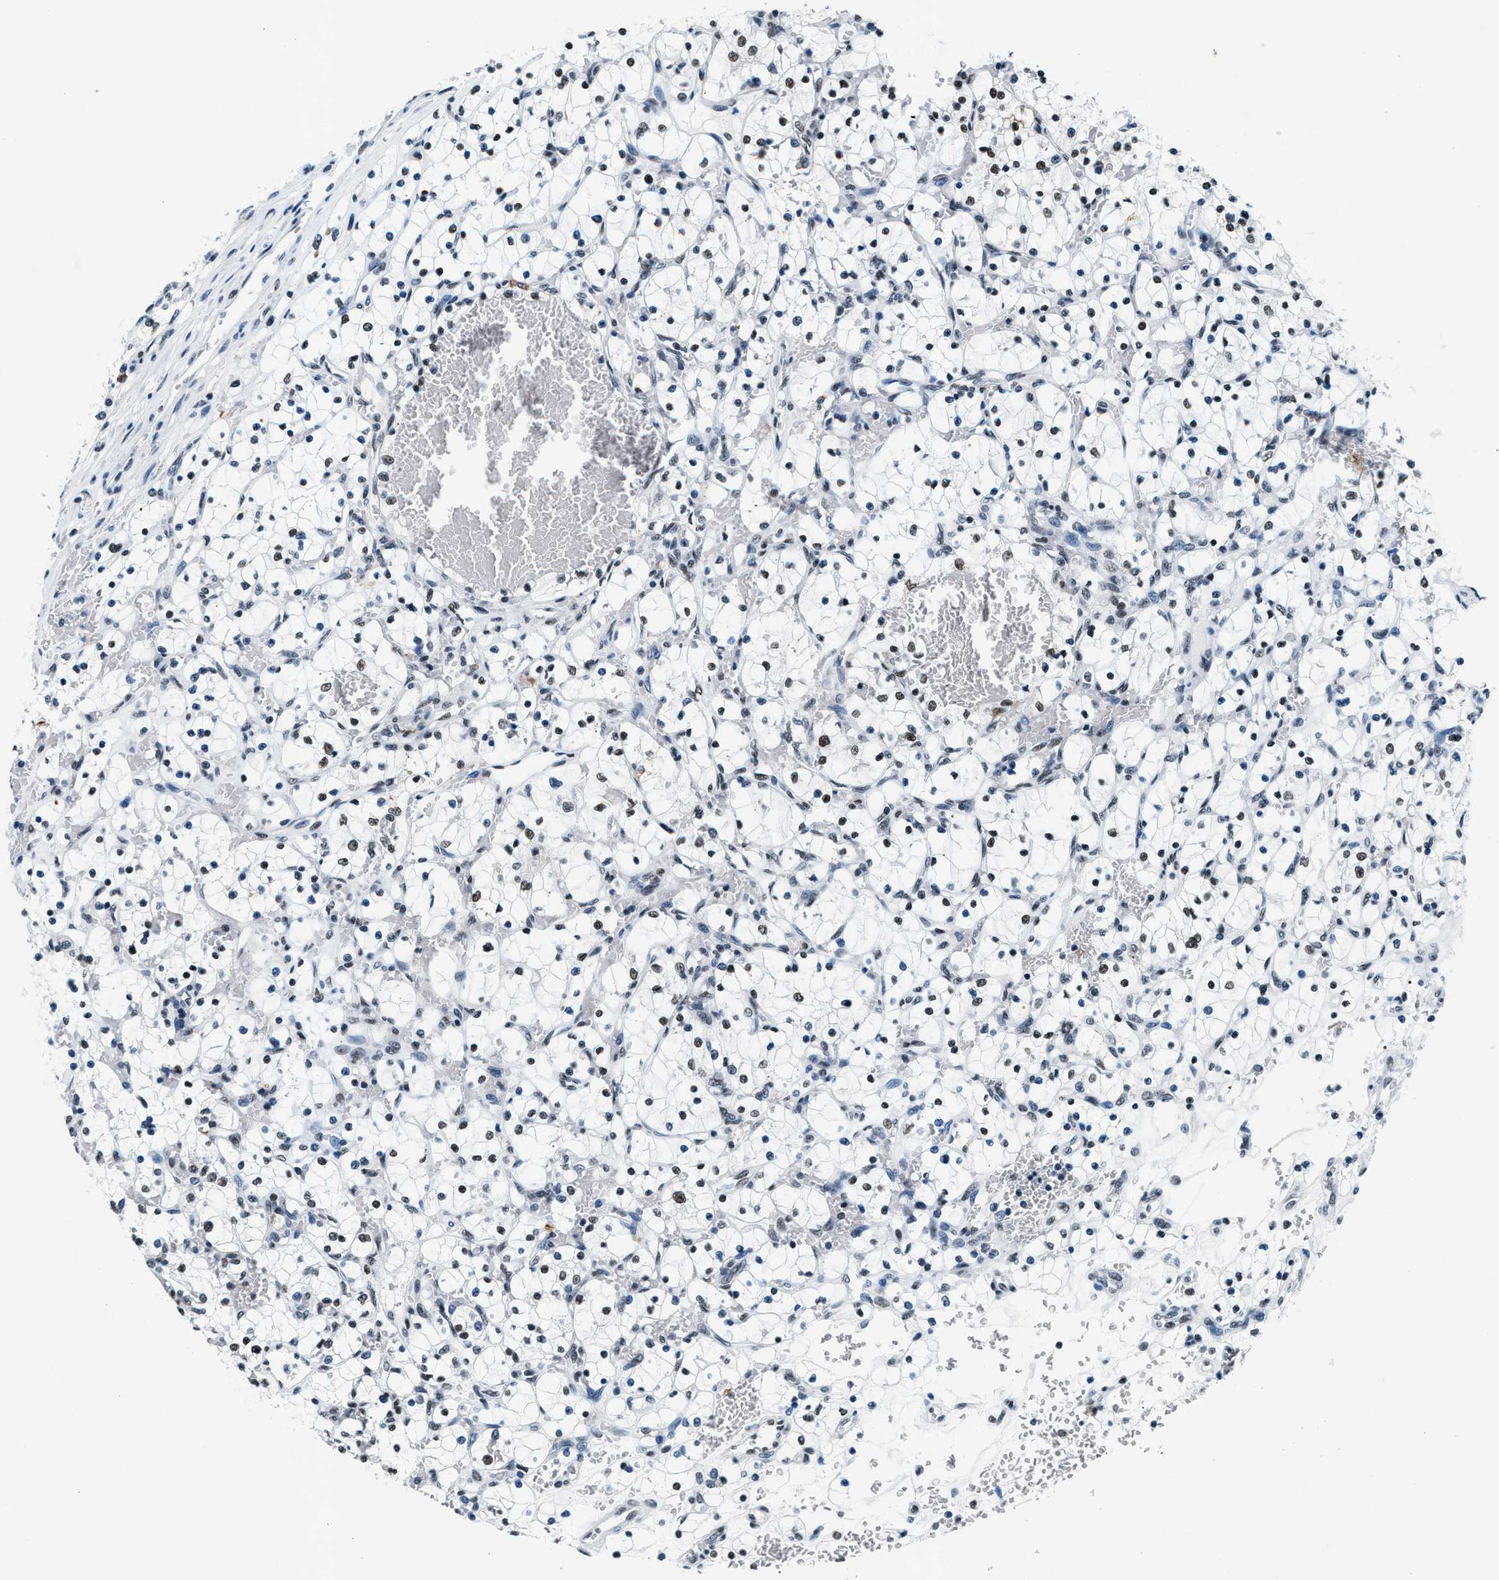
{"staining": {"intensity": "moderate", "quantity": "<25%", "location": "nuclear"}, "tissue": "renal cancer", "cell_type": "Tumor cells", "image_type": "cancer", "snomed": [{"axis": "morphology", "description": "Adenocarcinoma, NOS"}, {"axis": "topography", "description": "Kidney"}], "caption": "Protein expression analysis of human renal cancer (adenocarcinoma) reveals moderate nuclear expression in about <25% of tumor cells. The staining was performed using DAB (3,3'-diaminobenzidine) to visualize the protein expression in brown, while the nuclei were stained in blue with hematoxylin (Magnification: 20x).", "gene": "ATF2", "patient": {"sex": "female", "age": 69}}